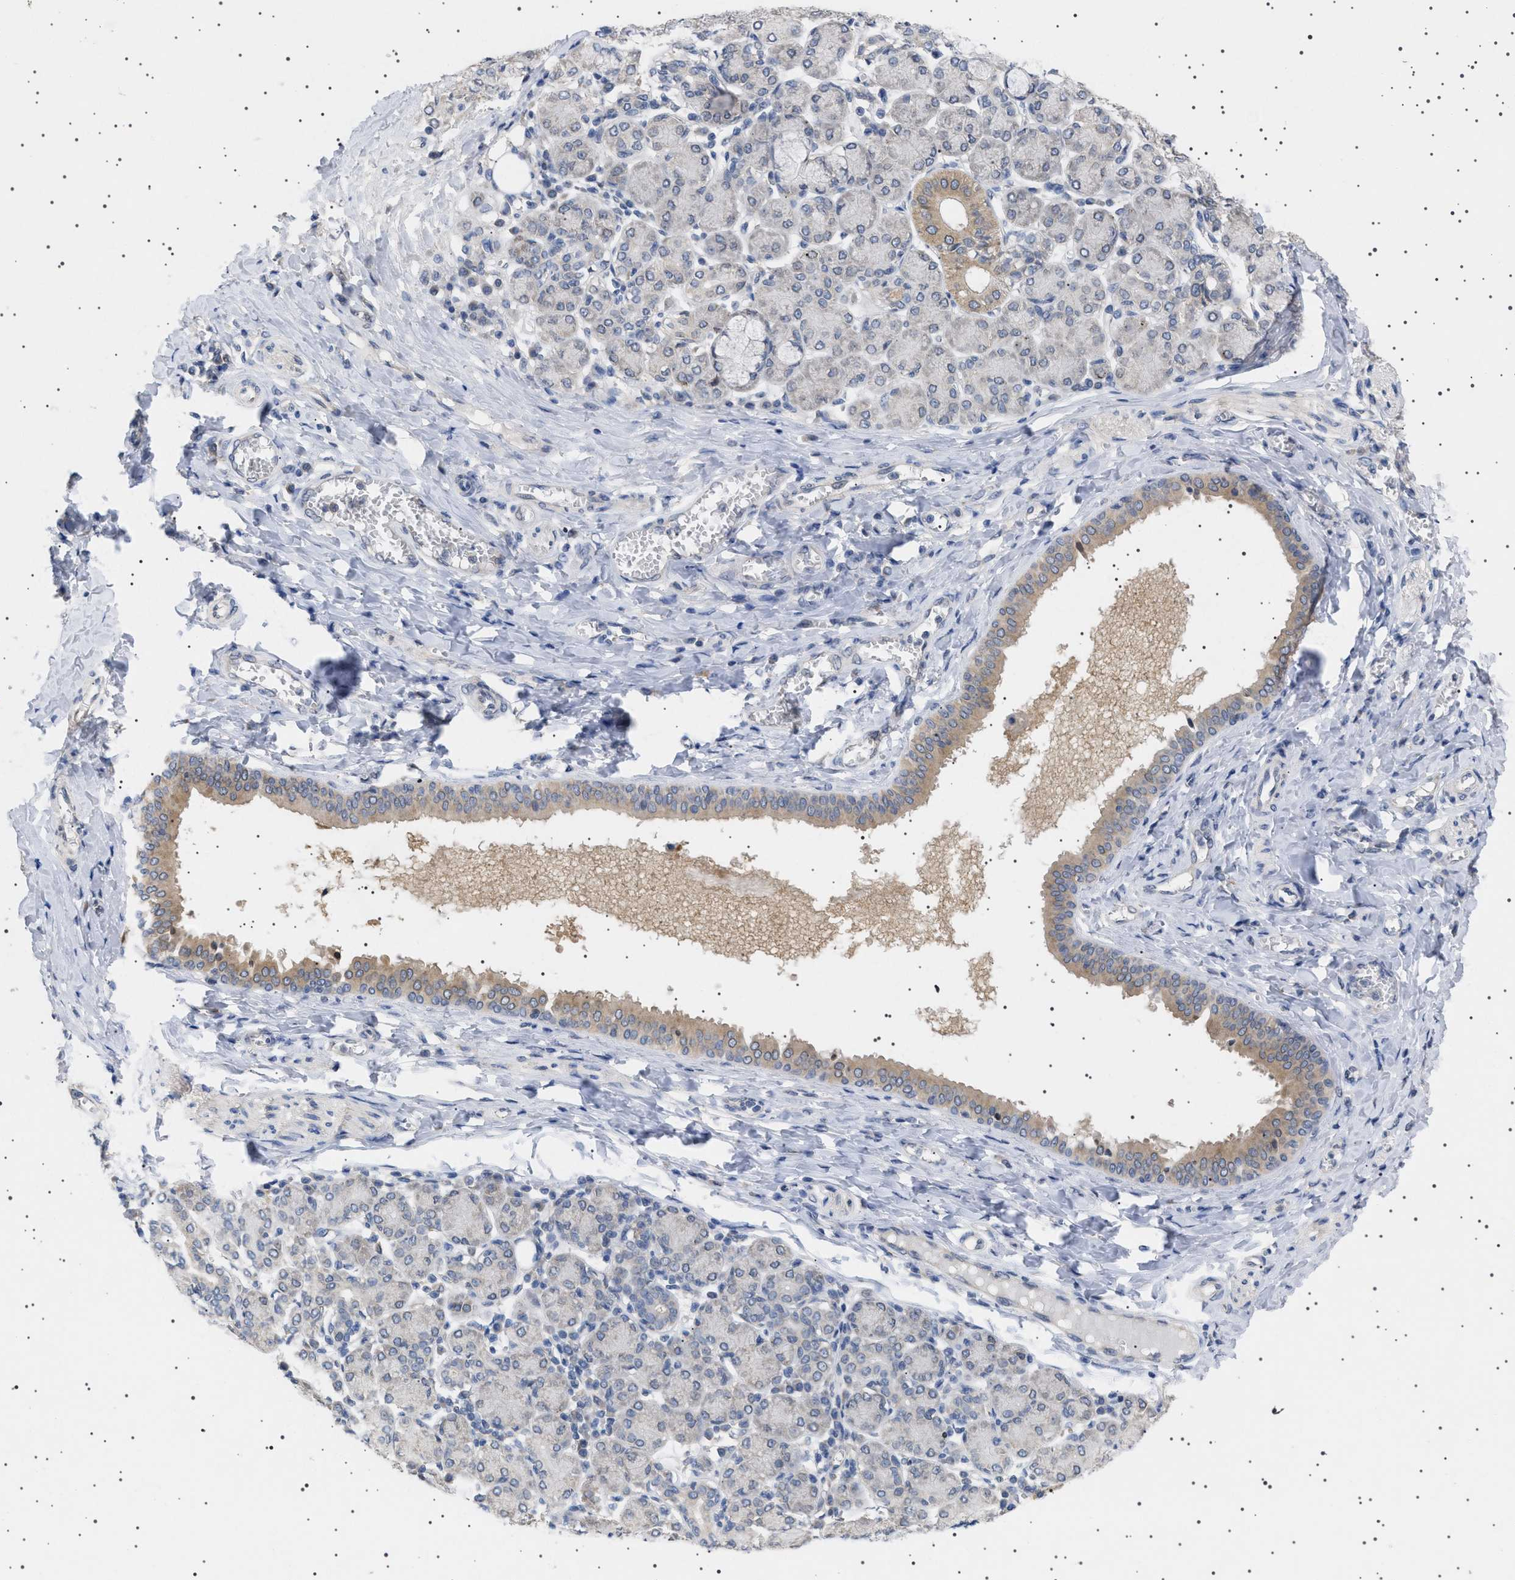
{"staining": {"intensity": "weak", "quantity": "25%-75%", "location": "cytoplasmic/membranous"}, "tissue": "salivary gland", "cell_type": "Glandular cells", "image_type": "normal", "snomed": [{"axis": "morphology", "description": "Normal tissue, NOS"}, {"axis": "morphology", "description": "Inflammation, NOS"}, {"axis": "topography", "description": "Lymph node"}, {"axis": "topography", "description": "Salivary gland"}], "caption": "High-magnification brightfield microscopy of unremarkable salivary gland stained with DAB (3,3'-diaminobenzidine) (brown) and counterstained with hematoxylin (blue). glandular cells exhibit weak cytoplasmic/membranous staining is seen in about25%-75% of cells. The staining was performed using DAB (3,3'-diaminobenzidine) to visualize the protein expression in brown, while the nuclei were stained in blue with hematoxylin (Magnification: 20x).", "gene": "NUP93", "patient": {"sex": "male", "age": 3}}